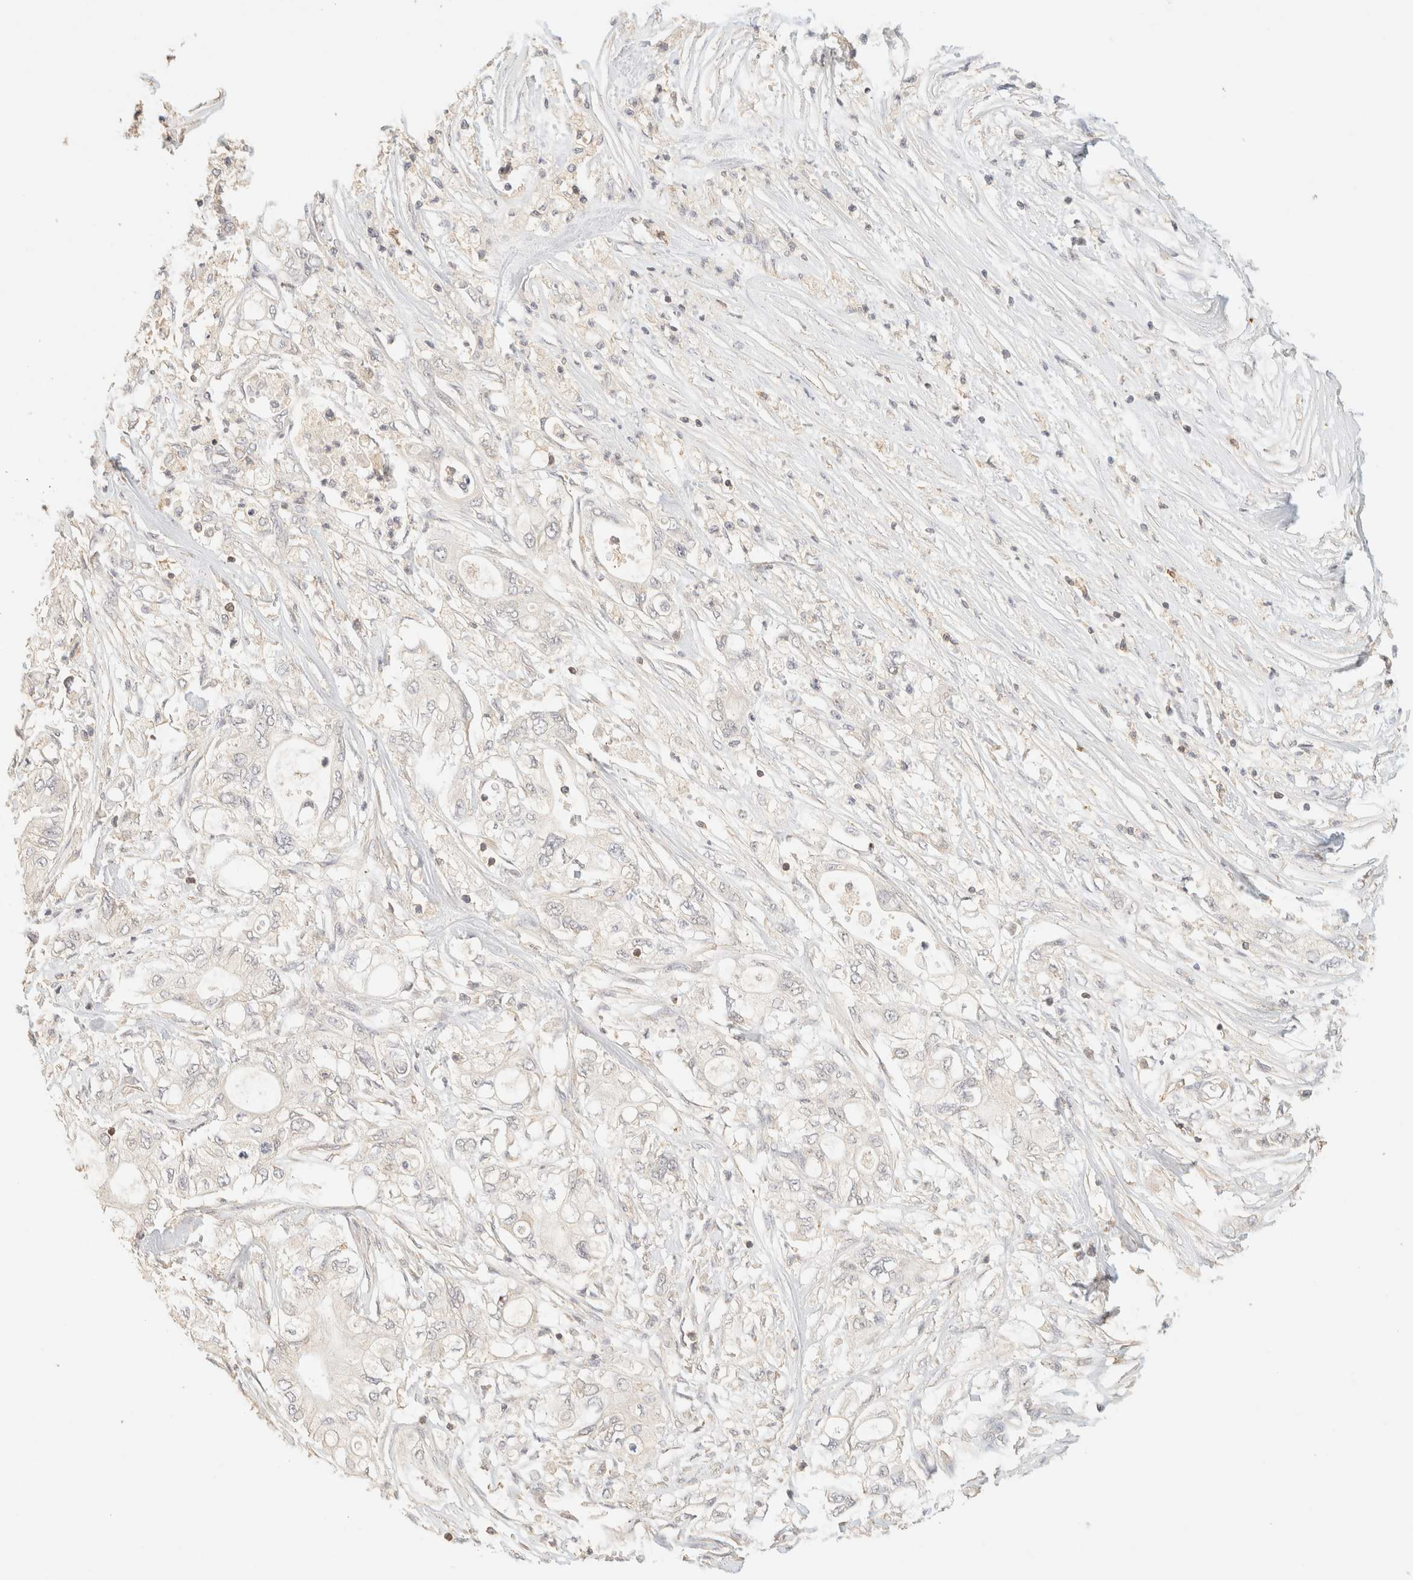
{"staining": {"intensity": "negative", "quantity": "none", "location": "none"}, "tissue": "pancreatic cancer", "cell_type": "Tumor cells", "image_type": "cancer", "snomed": [{"axis": "morphology", "description": "Adenocarcinoma, NOS"}, {"axis": "topography", "description": "Pancreas"}], "caption": "Adenocarcinoma (pancreatic) was stained to show a protein in brown. There is no significant staining in tumor cells. Nuclei are stained in blue.", "gene": "TIMD4", "patient": {"sex": "male", "age": 79}}